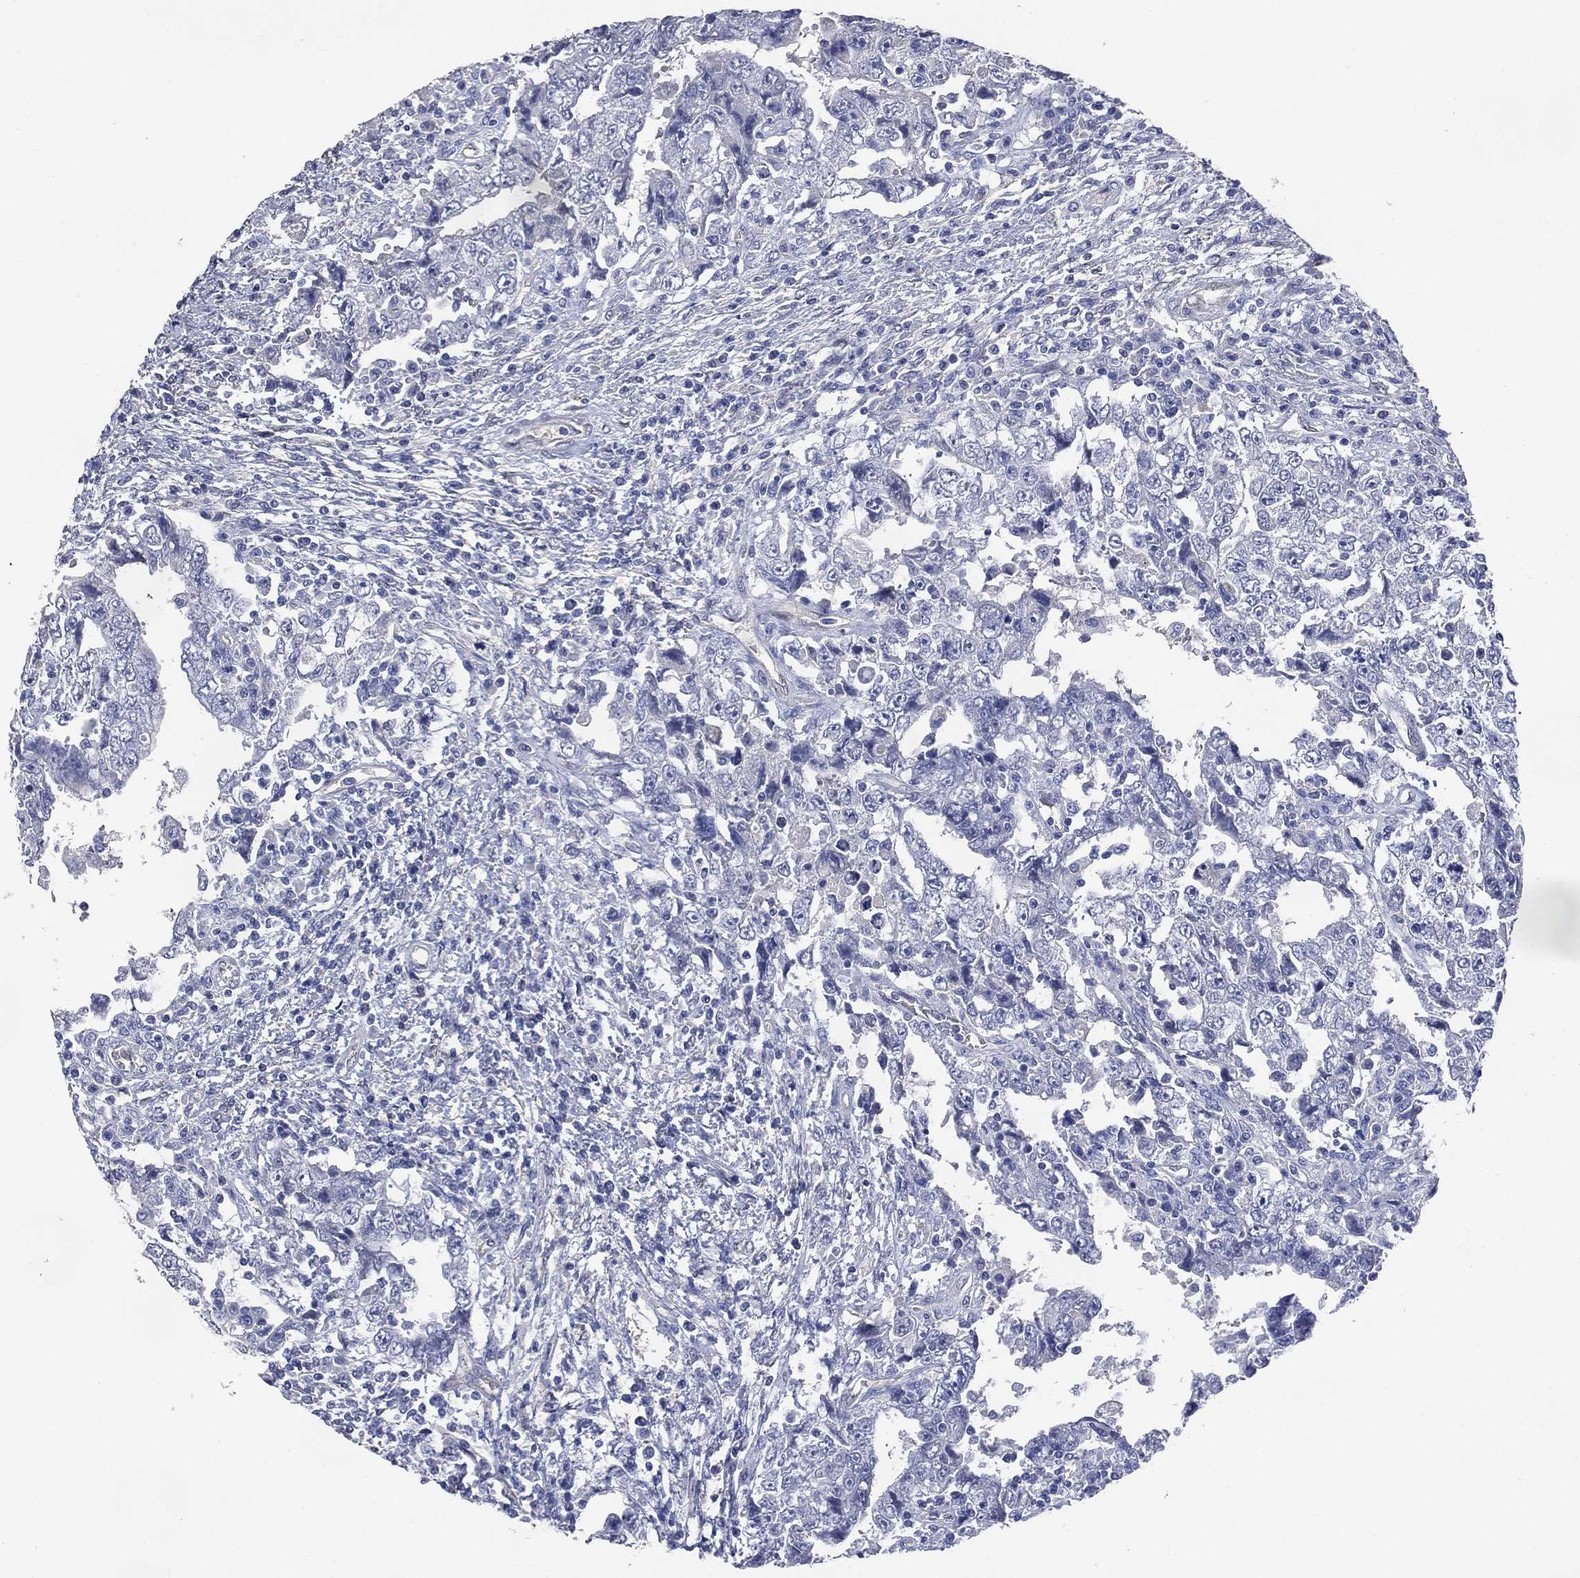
{"staining": {"intensity": "negative", "quantity": "none", "location": "none"}, "tissue": "testis cancer", "cell_type": "Tumor cells", "image_type": "cancer", "snomed": [{"axis": "morphology", "description": "Carcinoma, Embryonal, NOS"}, {"axis": "topography", "description": "Testis"}], "caption": "Immunohistochemistry photomicrograph of neoplastic tissue: embryonal carcinoma (testis) stained with DAB shows no significant protein expression in tumor cells.", "gene": "AK1", "patient": {"sex": "male", "age": 26}}